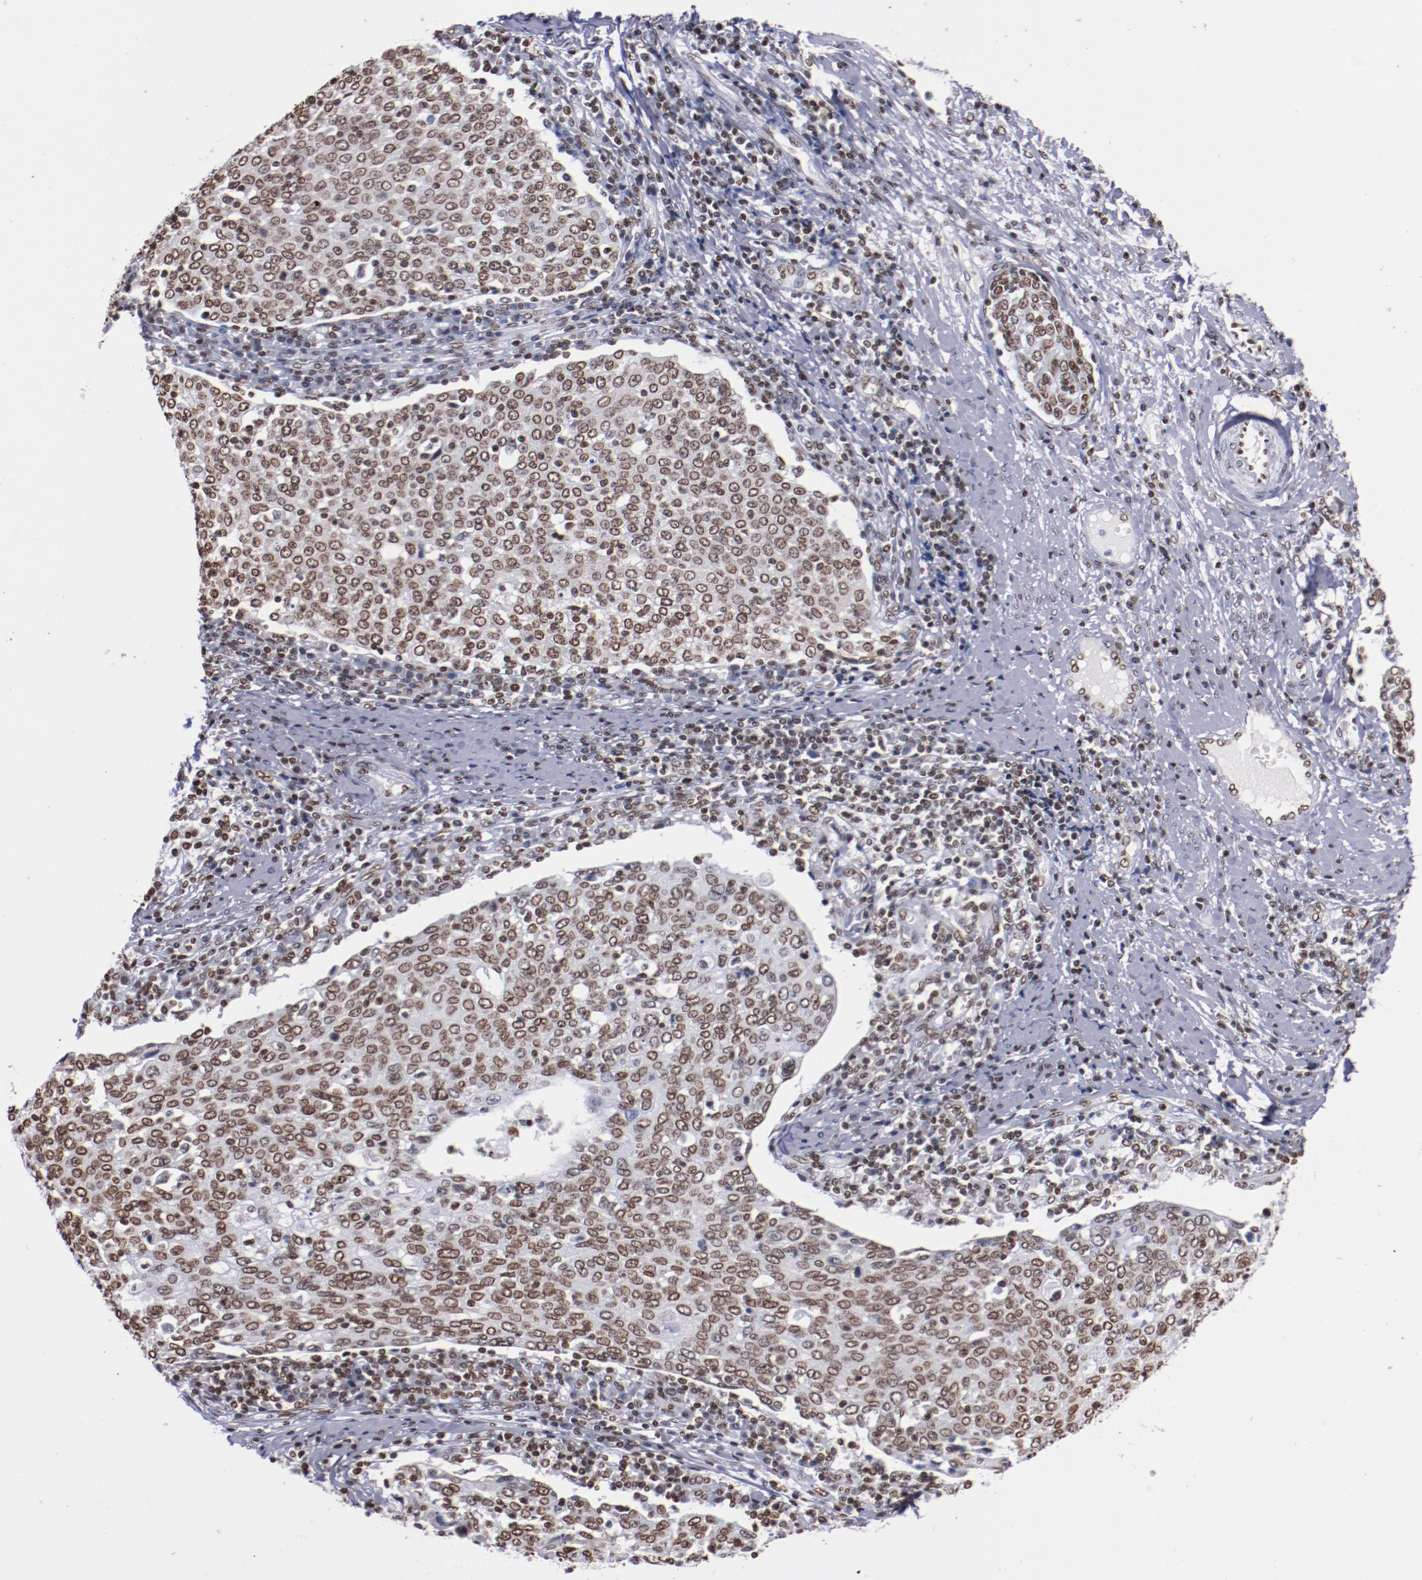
{"staining": {"intensity": "moderate", "quantity": ">75%", "location": "nuclear"}, "tissue": "cervical cancer", "cell_type": "Tumor cells", "image_type": "cancer", "snomed": [{"axis": "morphology", "description": "Squamous cell carcinoma, NOS"}, {"axis": "topography", "description": "Cervix"}], "caption": "Immunohistochemical staining of human squamous cell carcinoma (cervical) displays medium levels of moderate nuclear positivity in about >75% of tumor cells.", "gene": "IFI16", "patient": {"sex": "female", "age": 40}}